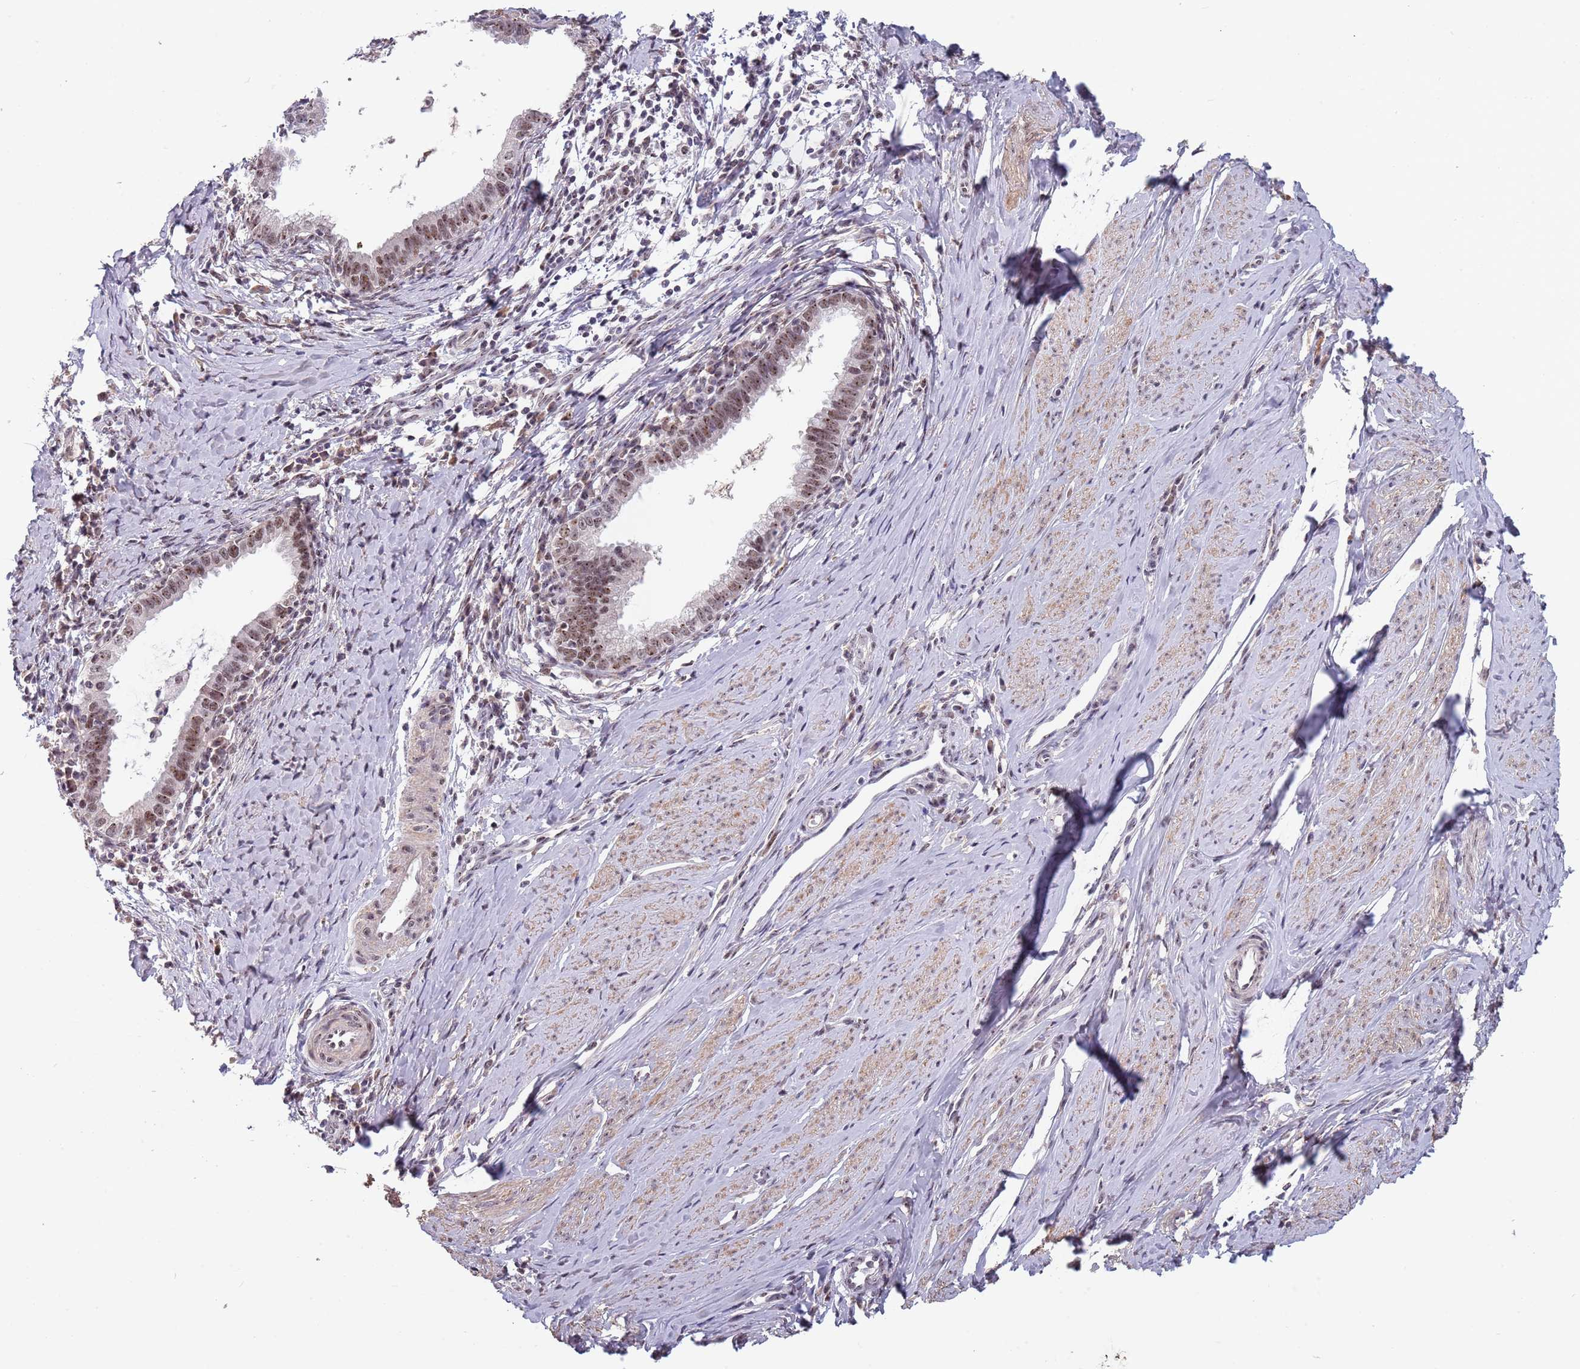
{"staining": {"intensity": "moderate", "quantity": ">75%", "location": "nuclear"}, "tissue": "cervical cancer", "cell_type": "Tumor cells", "image_type": "cancer", "snomed": [{"axis": "morphology", "description": "Adenocarcinoma, NOS"}, {"axis": "topography", "description": "Cervix"}], "caption": "A medium amount of moderate nuclear positivity is identified in approximately >75% of tumor cells in cervical cancer (adenocarcinoma) tissue.", "gene": "CIZ1", "patient": {"sex": "female", "age": 36}}